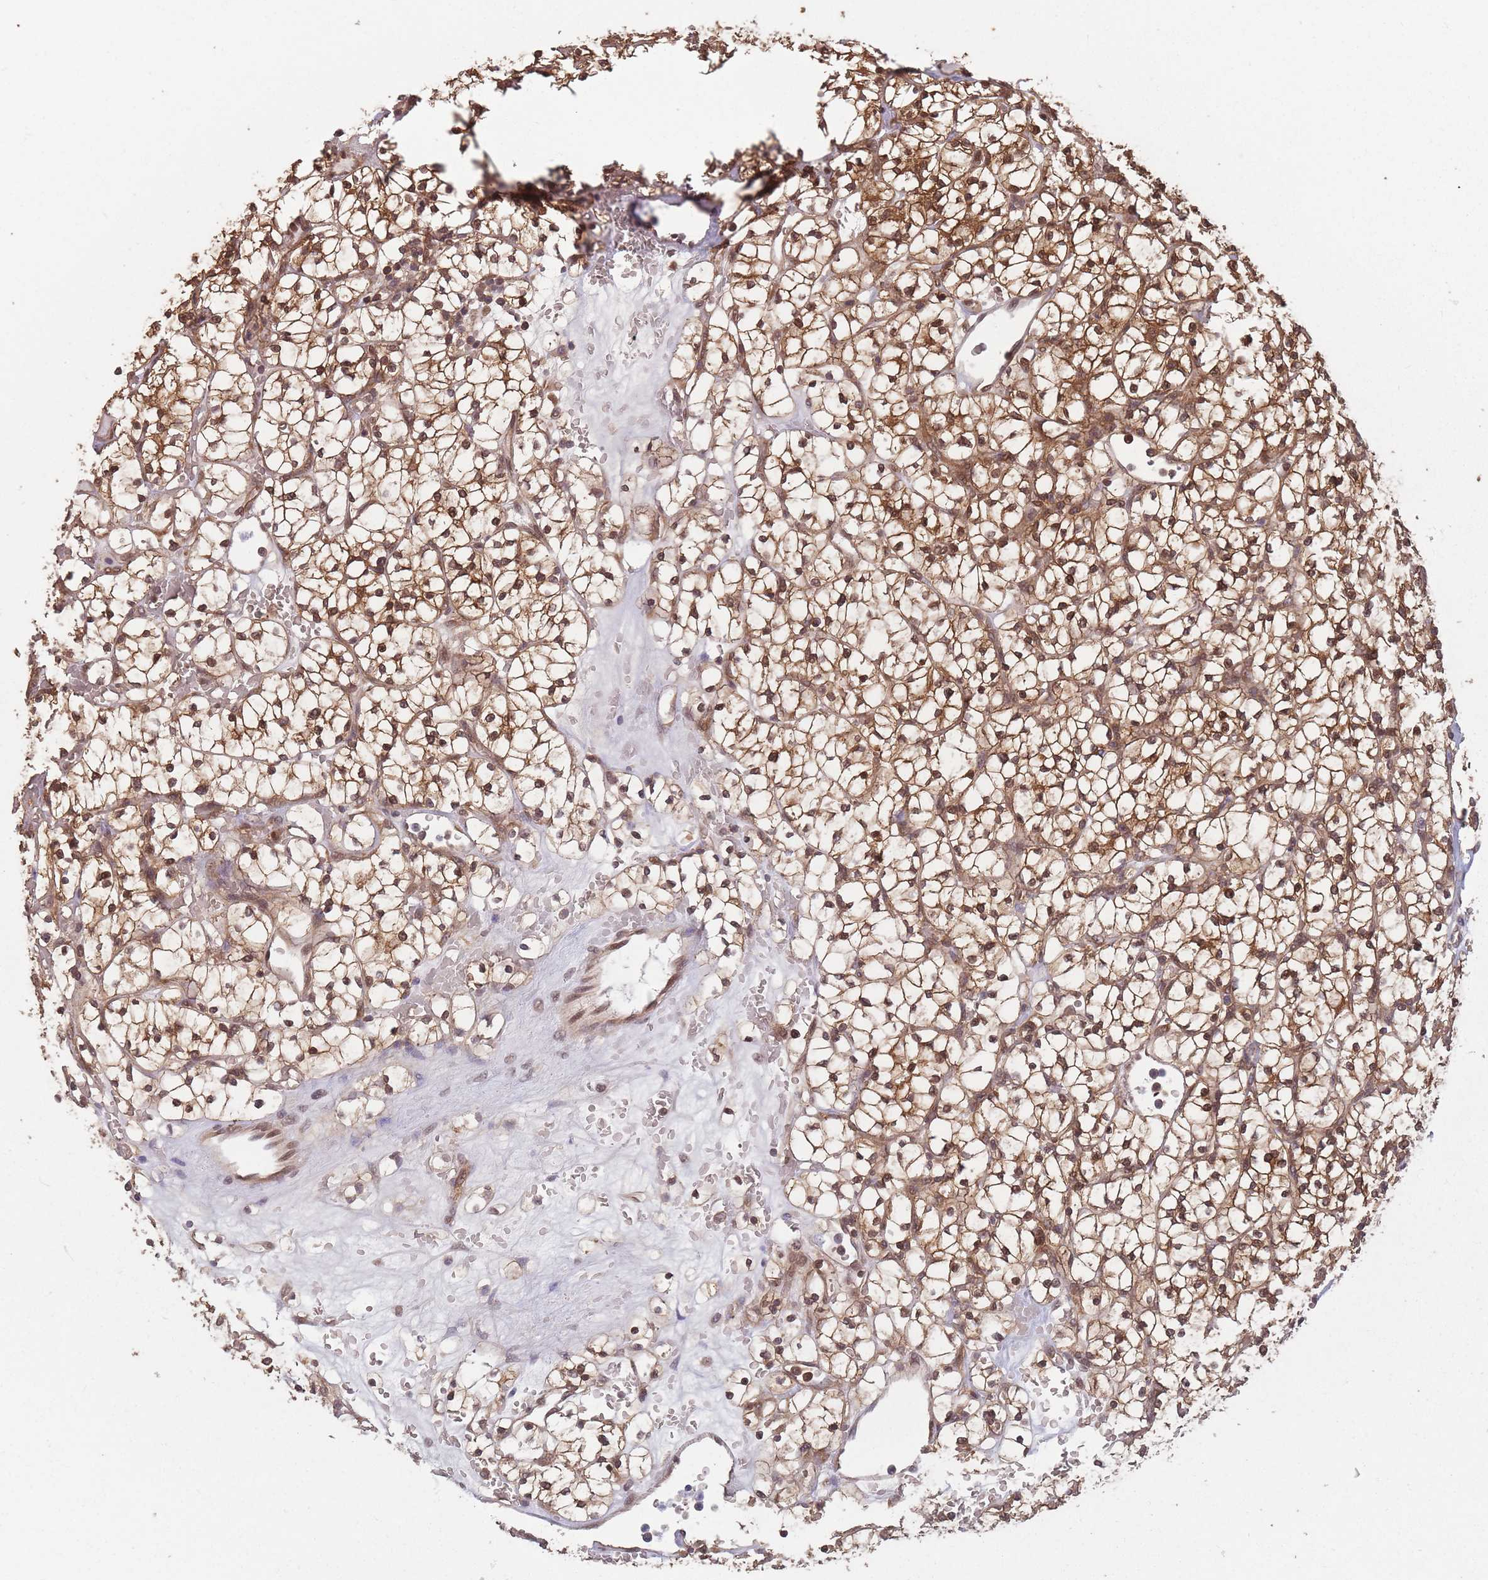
{"staining": {"intensity": "moderate", "quantity": ">75%", "location": "cytoplasmic/membranous,nuclear"}, "tissue": "renal cancer", "cell_type": "Tumor cells", "image_type": "cancer", "snomed": [{"axis": "morphology", "description": "Adenocarcinoma, NOS"}, {"axis": "topography", "description": "Kidney"}], "caption": "Human adenocarcinoma (renal) stained for a protein (brown) exhibits moderate cytoplasmic/membranous and nuclear positive staining in about >75% of tumor cells.", "gene": "PPP6R3", "patient": {"sex": "female", "age": 64}}